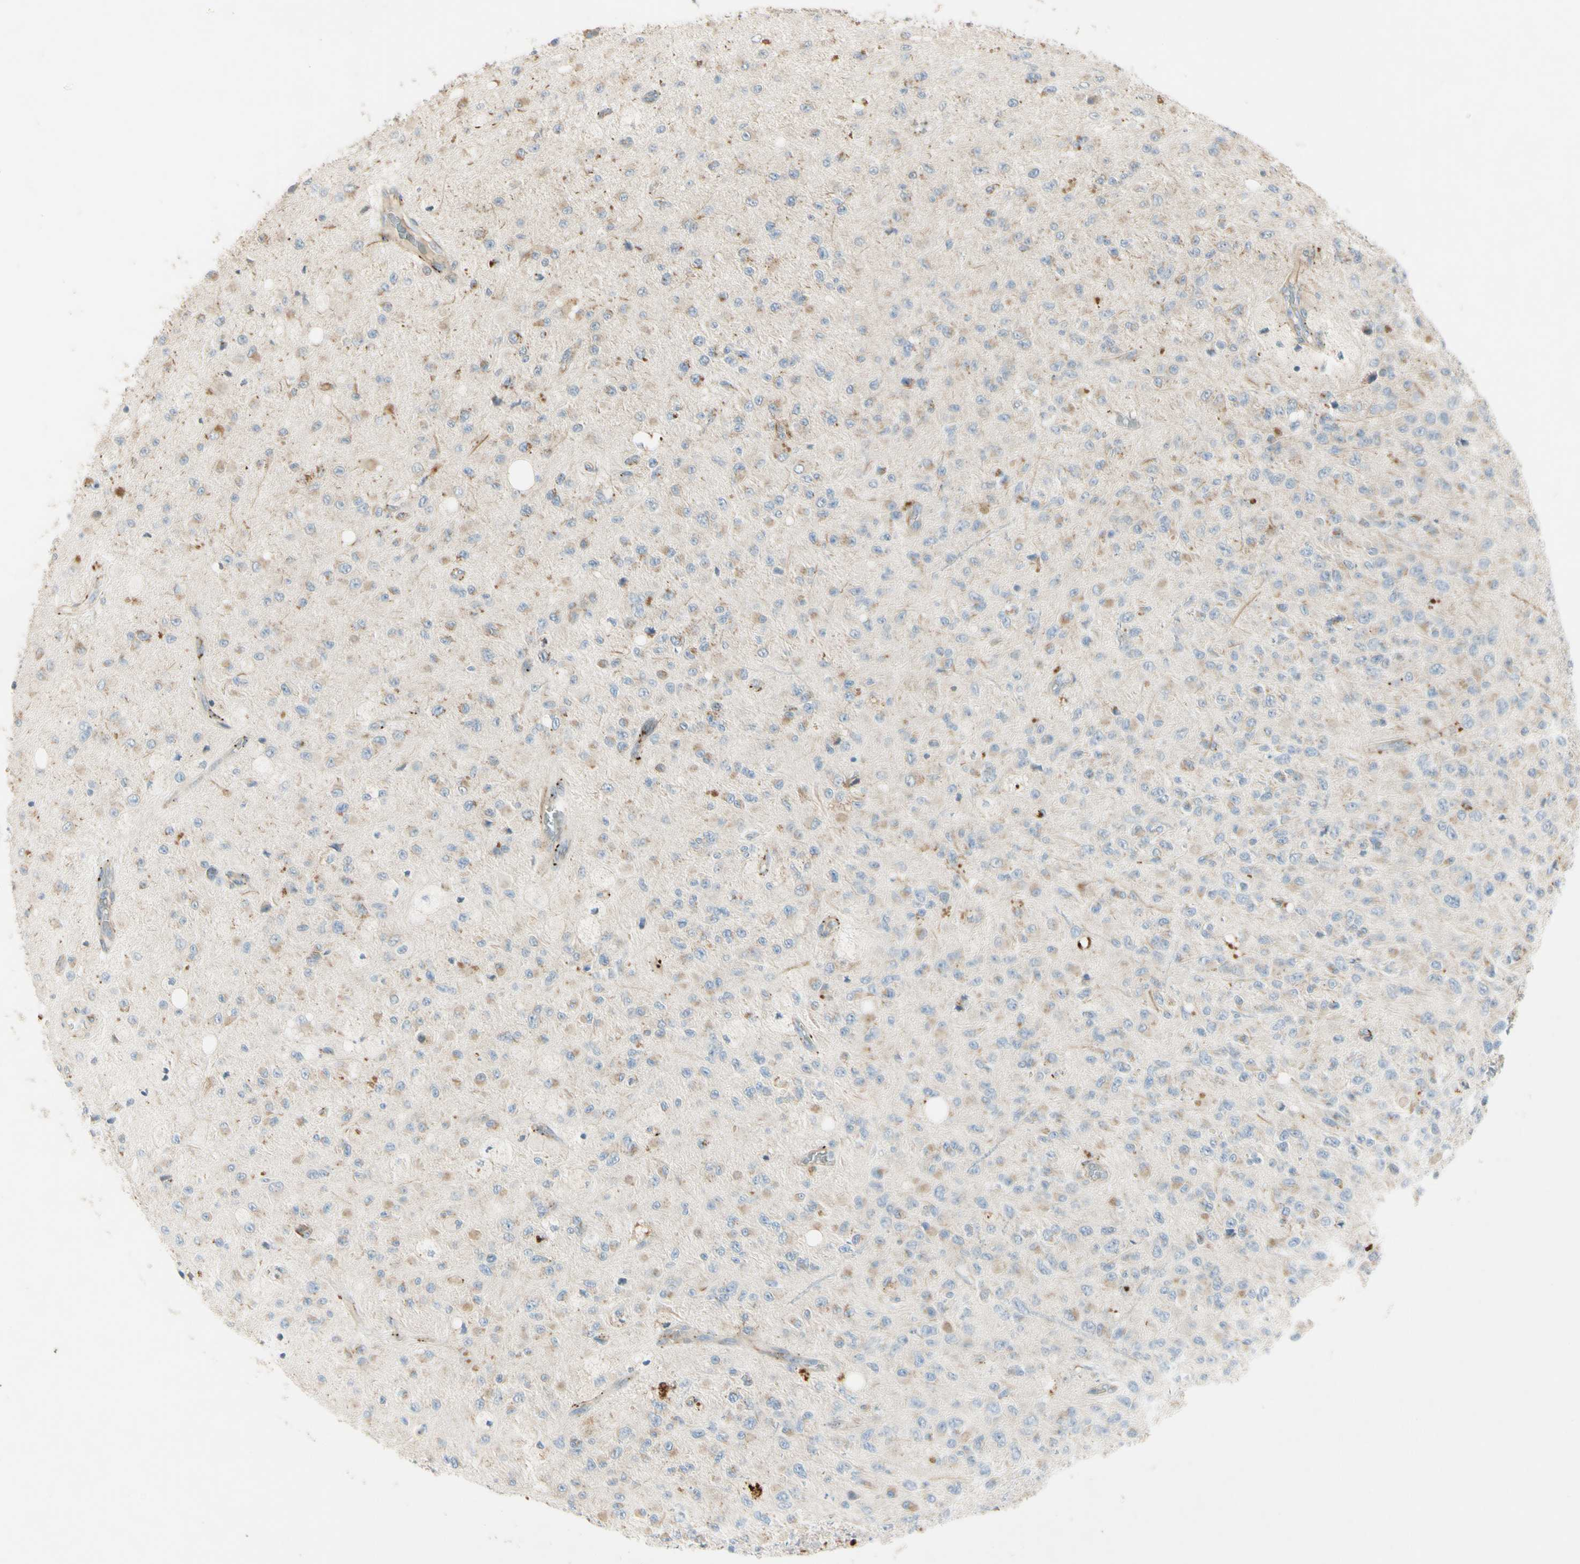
{"staining": {"intensity": "weak", "quantity": "<25%", "location": "cytoplasmic/membranous"}, "tissue": "glioma", "cell_type": "Tumor cells", "image_type": "cancer", "snomed": [{"axis": "morphology", "description": "Glioma, malignant, High grade"}, {"axis": "topography", "description": "pancreas cauda"}], "caption": "Histopathology image shows no protein expression in tumor cells of glioma tissue.", "gene": "NDFIP1", "patient": {"sex": "male", "age": 60}}